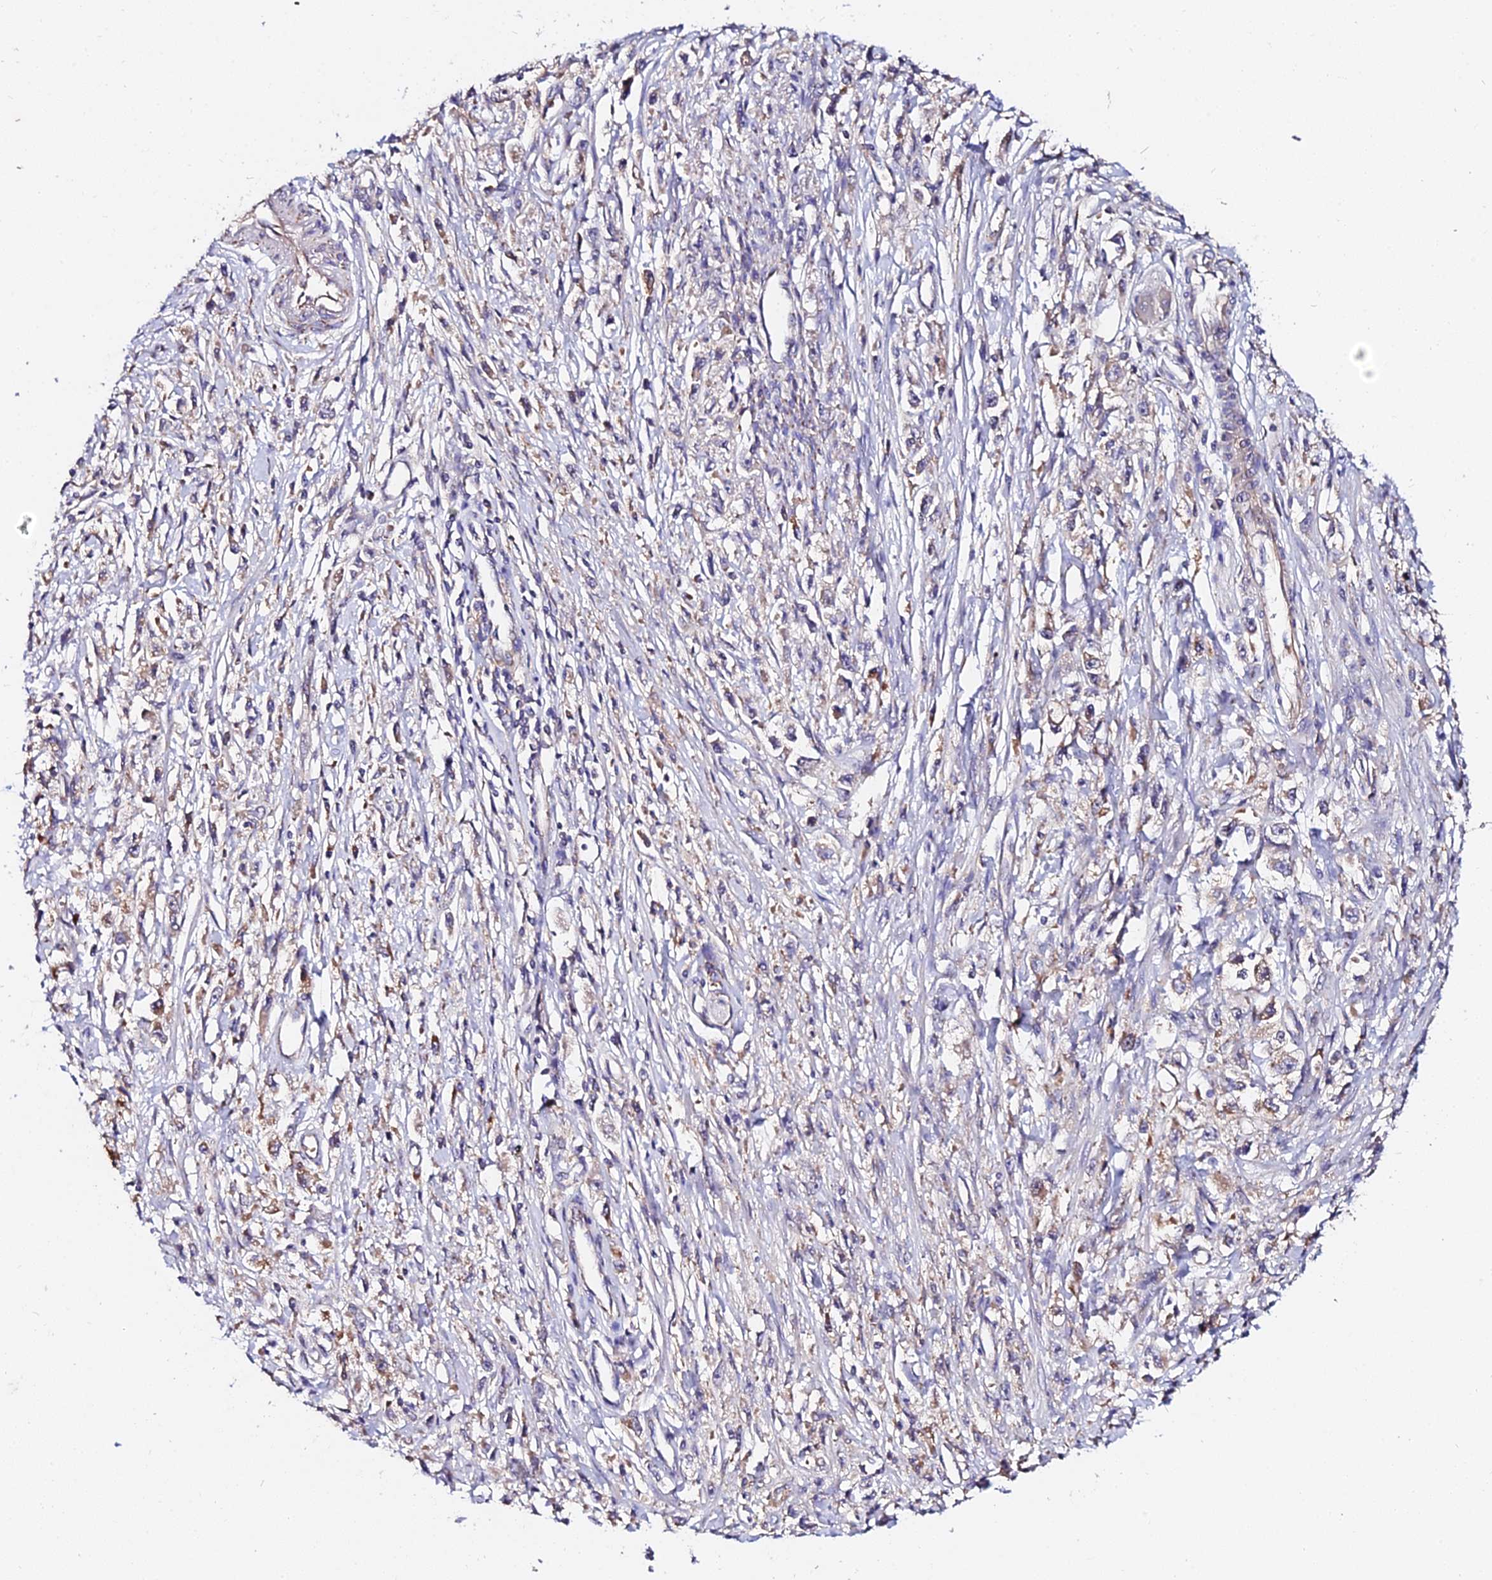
{"staining": {"intensity": "weak", "quantity": "25%-75%", "location": "cytoplasmic/membranous"}, "tissue": "stomach cancer", "cell_type": "Tumor cells", "image_type": "cancer", "snomed": [{"axis": "morphology", "description": "Adenocarcinoma, NOS"}, {"axis": "topography", "description": "Stomach"}], "caption": "Immunohistochemical staining of stomach cancer (adenocarcinoma) exhibits low levels of weak cytoplasmic/membranous protein positivity in approximately 25%-75% of tumor cells.", "gene": "ZBED8", "patient": {"sex": "female", "age": 59}}